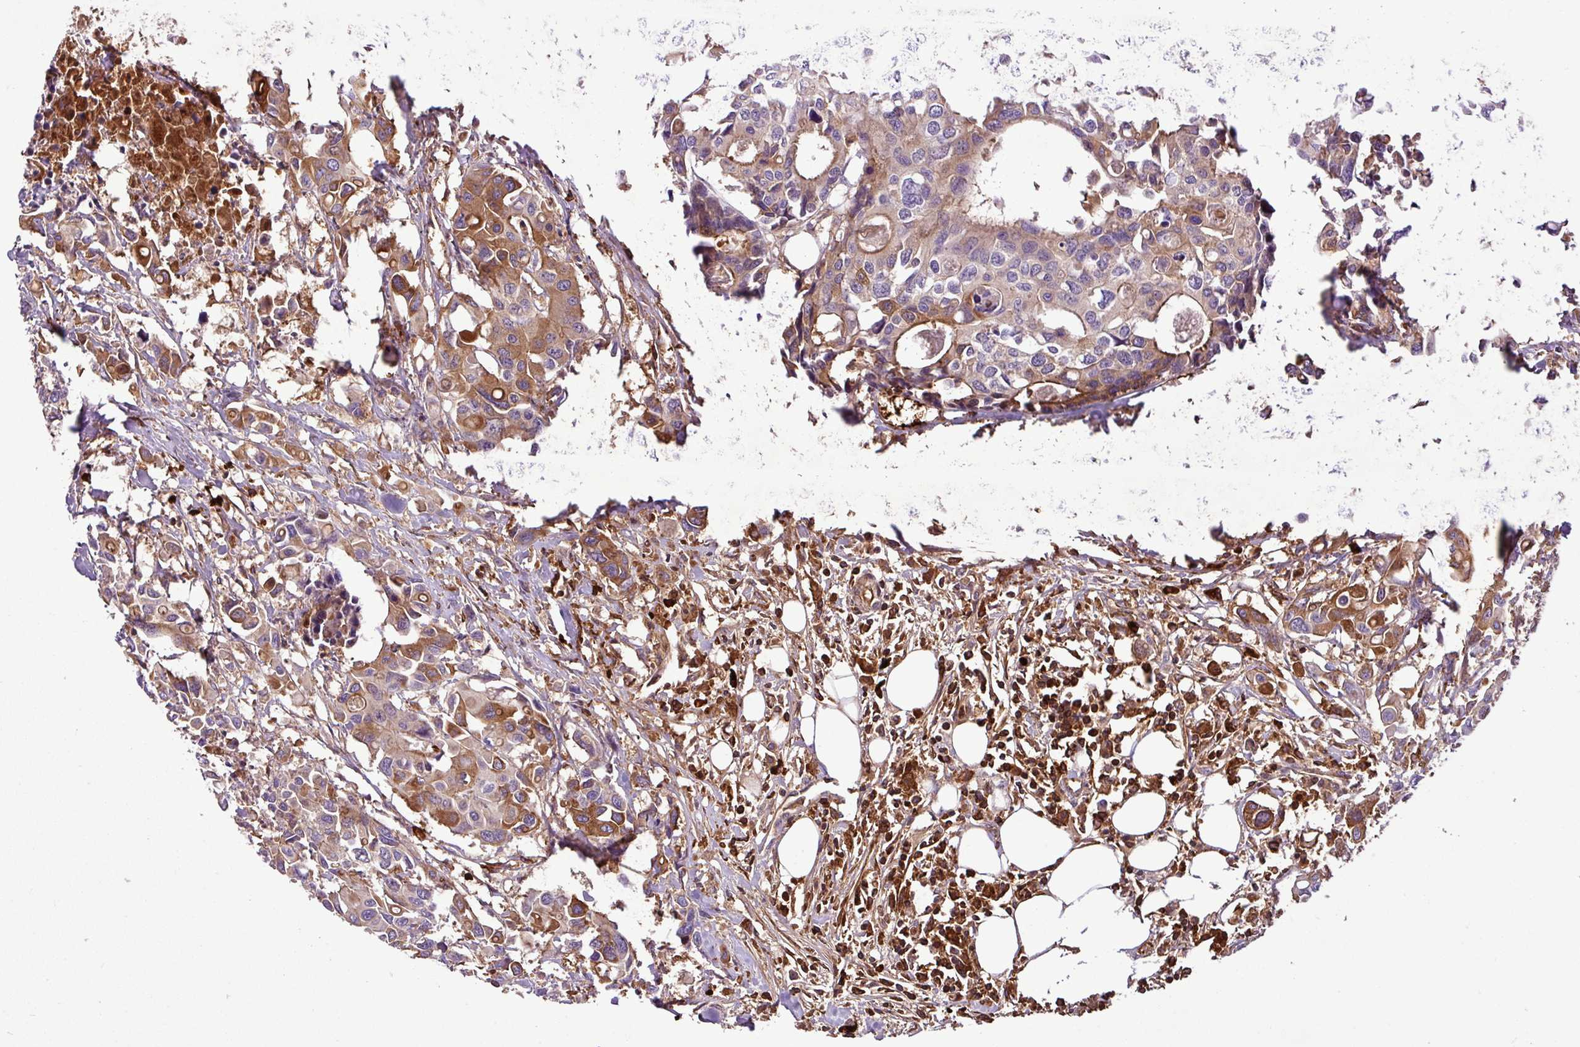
{"staining": {"intensity": "moderate", "quantity": "25%-75%", "location": "cytoplasmic/membranous"}, "tissue": "colorectal cancer", "cell_type": "Tumor cells", "image_type": "cancer", "snomed": [{"axis": "morphology", "description": "Adenocarcinoma, NOS"}, {"axis": "topography", "description": "Colon"}], "caption": "A brown stain labels moderate cytoplasmic/membranous staining of a protein in colorectal cancer (adenocarcinoma) tumor cells.", "gene": "ZNF266", "patient": {"sex": "male", "age": 77}}